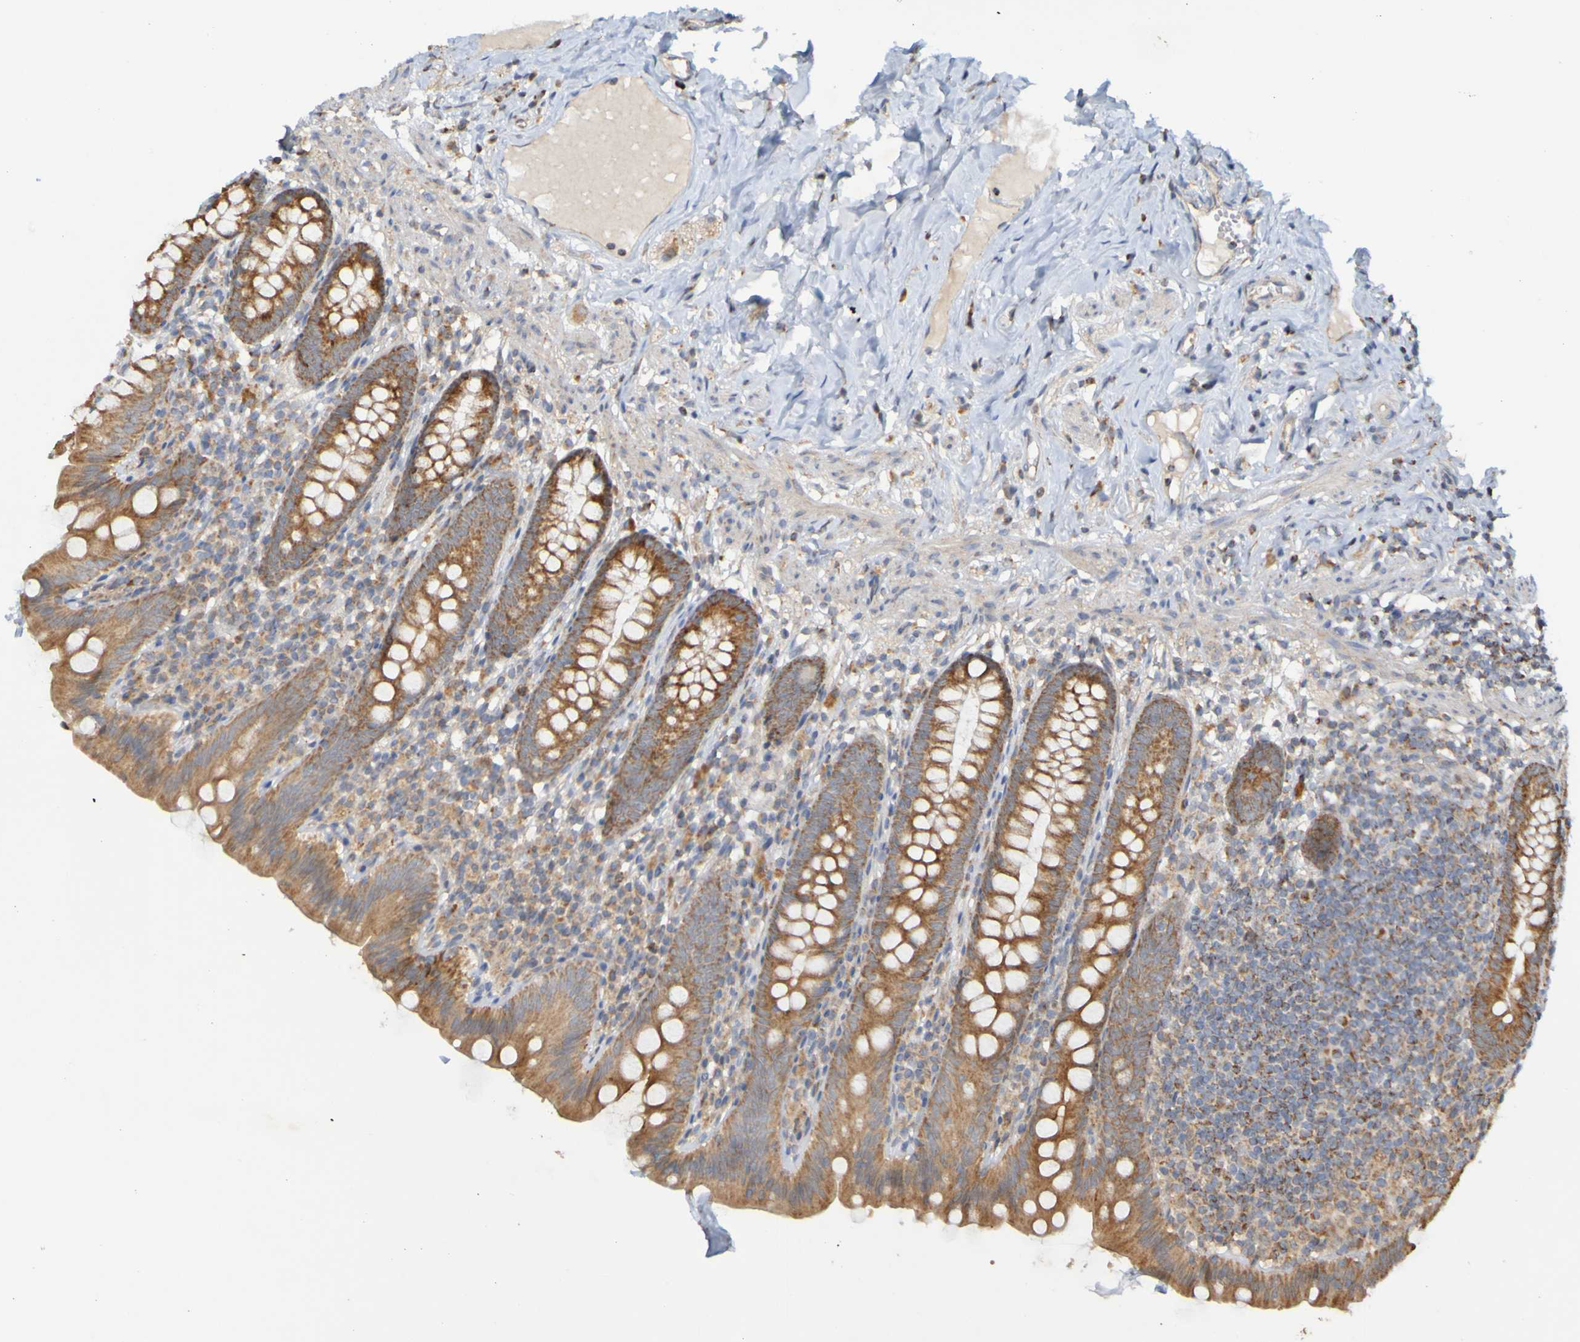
{"staining": {"intensity": "moderate", "quantity": ">75%", "location": "cytoplasmic/membranous"}, "tissue": "appendix", "cell_type": "Glandular cells", "image_type": "normal", "snomed": [{"axis": "morphology", "description": "Normal tissue, NOS"}, {"axis": "topography", "description": "Appendix"}], "caption": "Brown immunohistochemical staining in normal appendix displays moderate cytoplasmic/membranous staining in about >75% of glandular cells. The protein is shown in brown color, while the nuclei are stained blue.", "gene": "TMBIM1", "patient": {"sex": "male", "age": 52}}